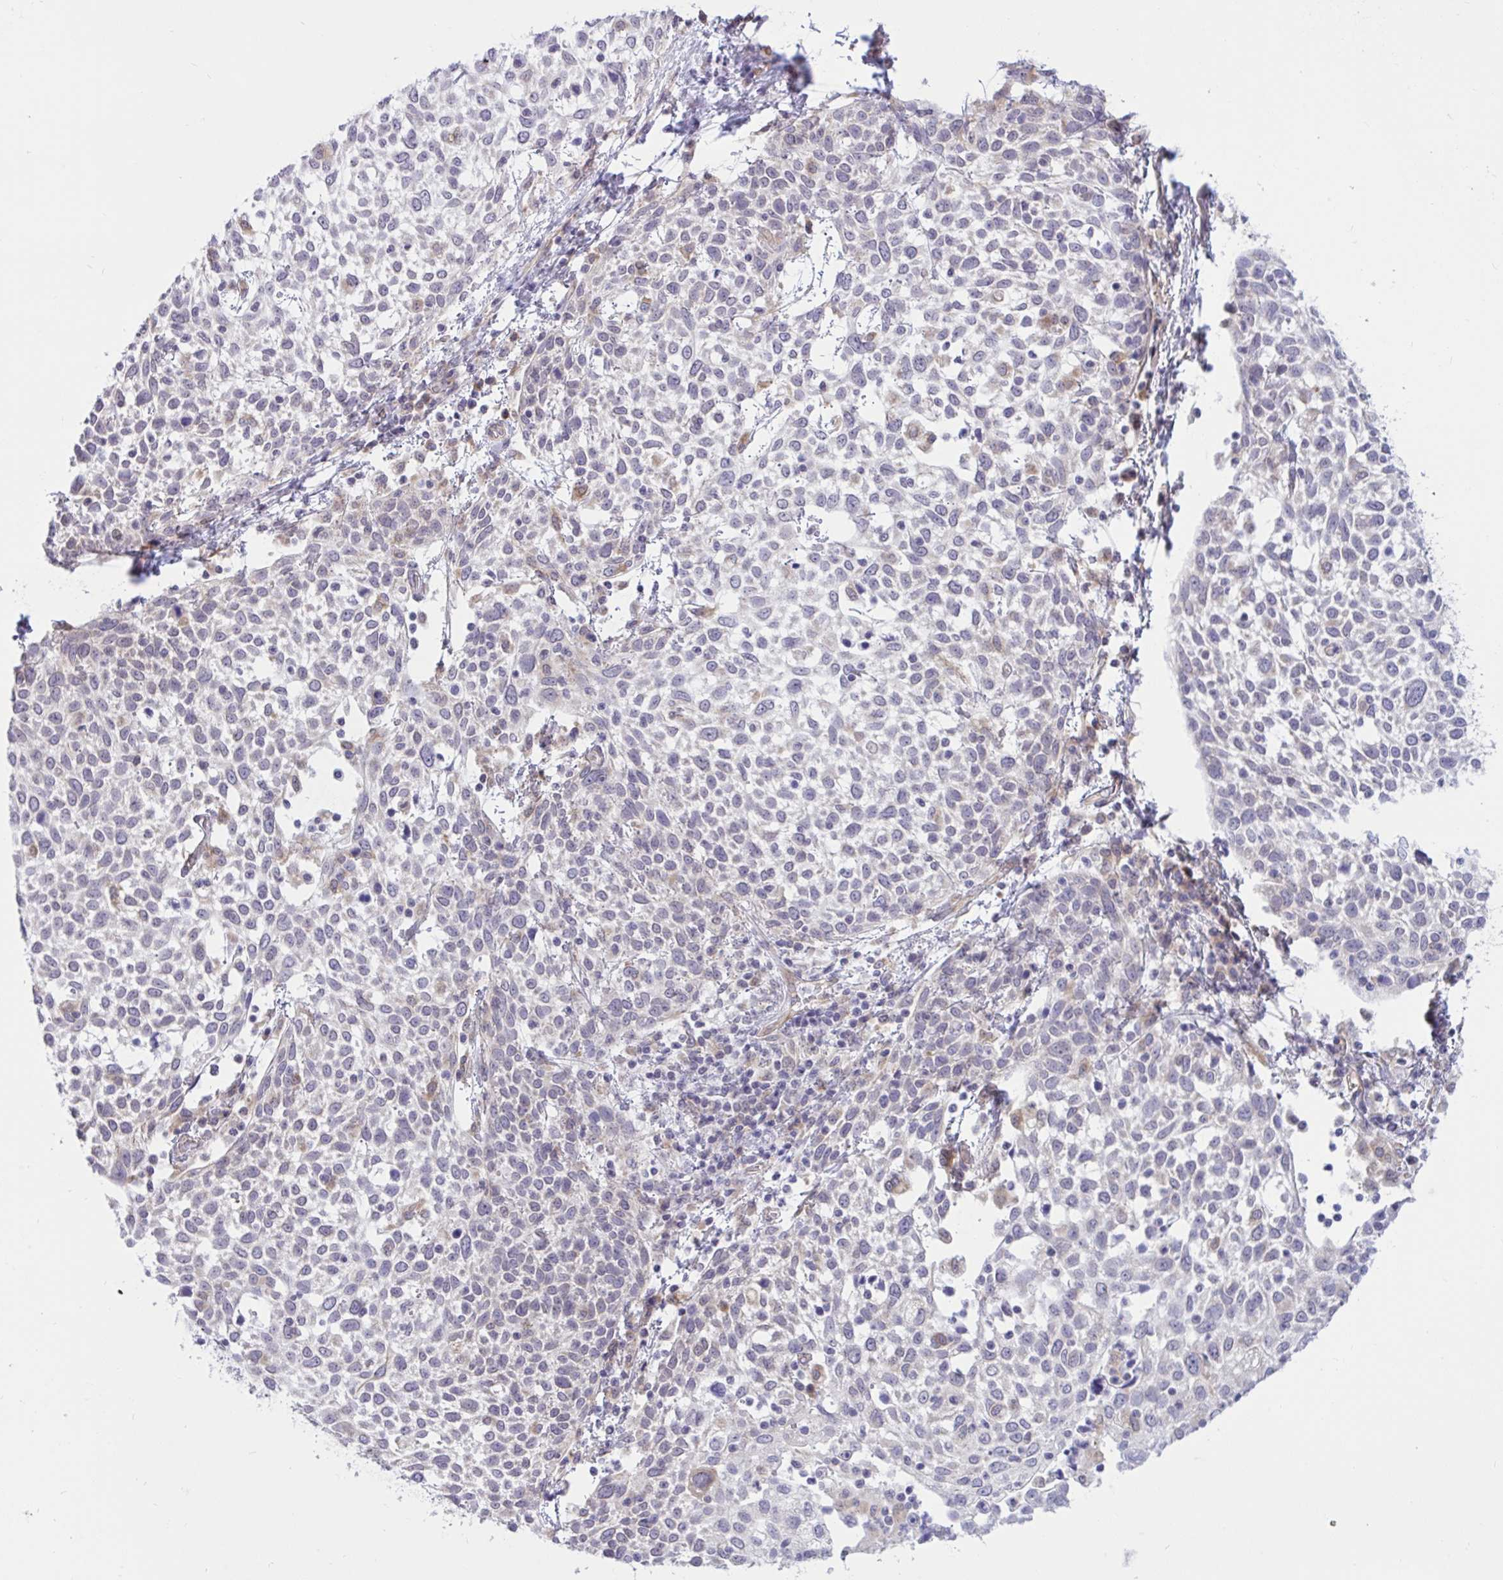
{"staining": {"intensity": "negative", "quantity": "none", "location": "none"}, "tissue": "cervical cancer", "cell_type": "Tumor cells", "image_type": "cancer", "snomed": [{"axis": "morphology", "description": "Squamous cell carcinoma, NOS"}, {"axis": "topography", "description": "Cervix"}], "caption": "An IHC histopathology image of cervical cancer is shown. There is no staining in tumor cells of cervical cancer.", "gene": "CAMLG", "patient": {"sex": "female", "age": 61}}